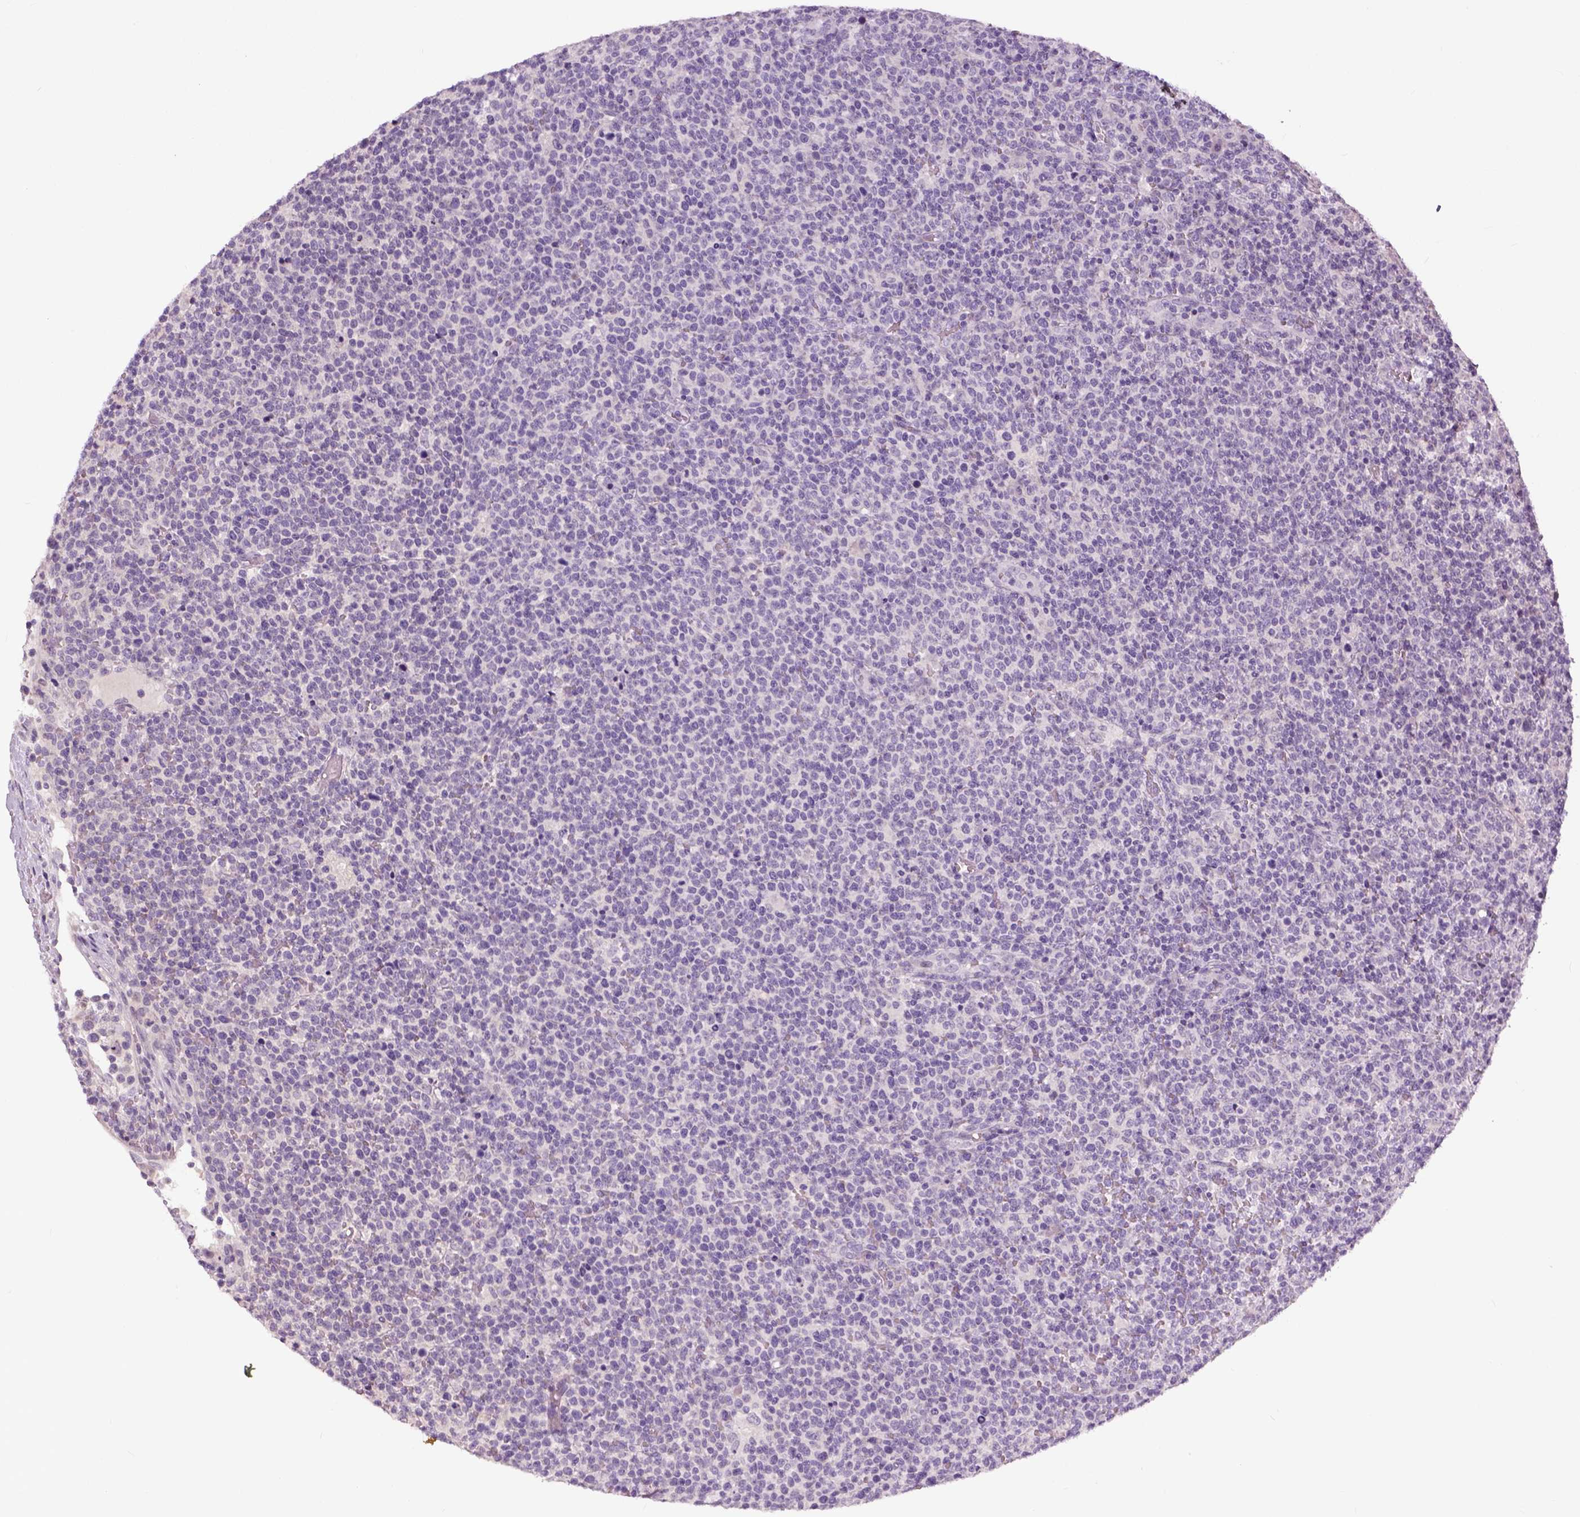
{"staining": {"intensity": "negative", "quantity": "none", "location": "none"}, "tissue": "lymphoma", "cell_type": "Tumor cells", "image_type": "cancer", "snomed": [{"axis": "morphology", "description": "Malignant lymphoma, non-Hodgkin's type, High grade"}, {"axis": "topography", "description": "Lymph node"}], "caption": "This is an IHC photomicrograph of human lymphoma. There is no expression in tumor cells.", "gene": "NECAB1", "patient": {"sex": "male", "age": 61}}